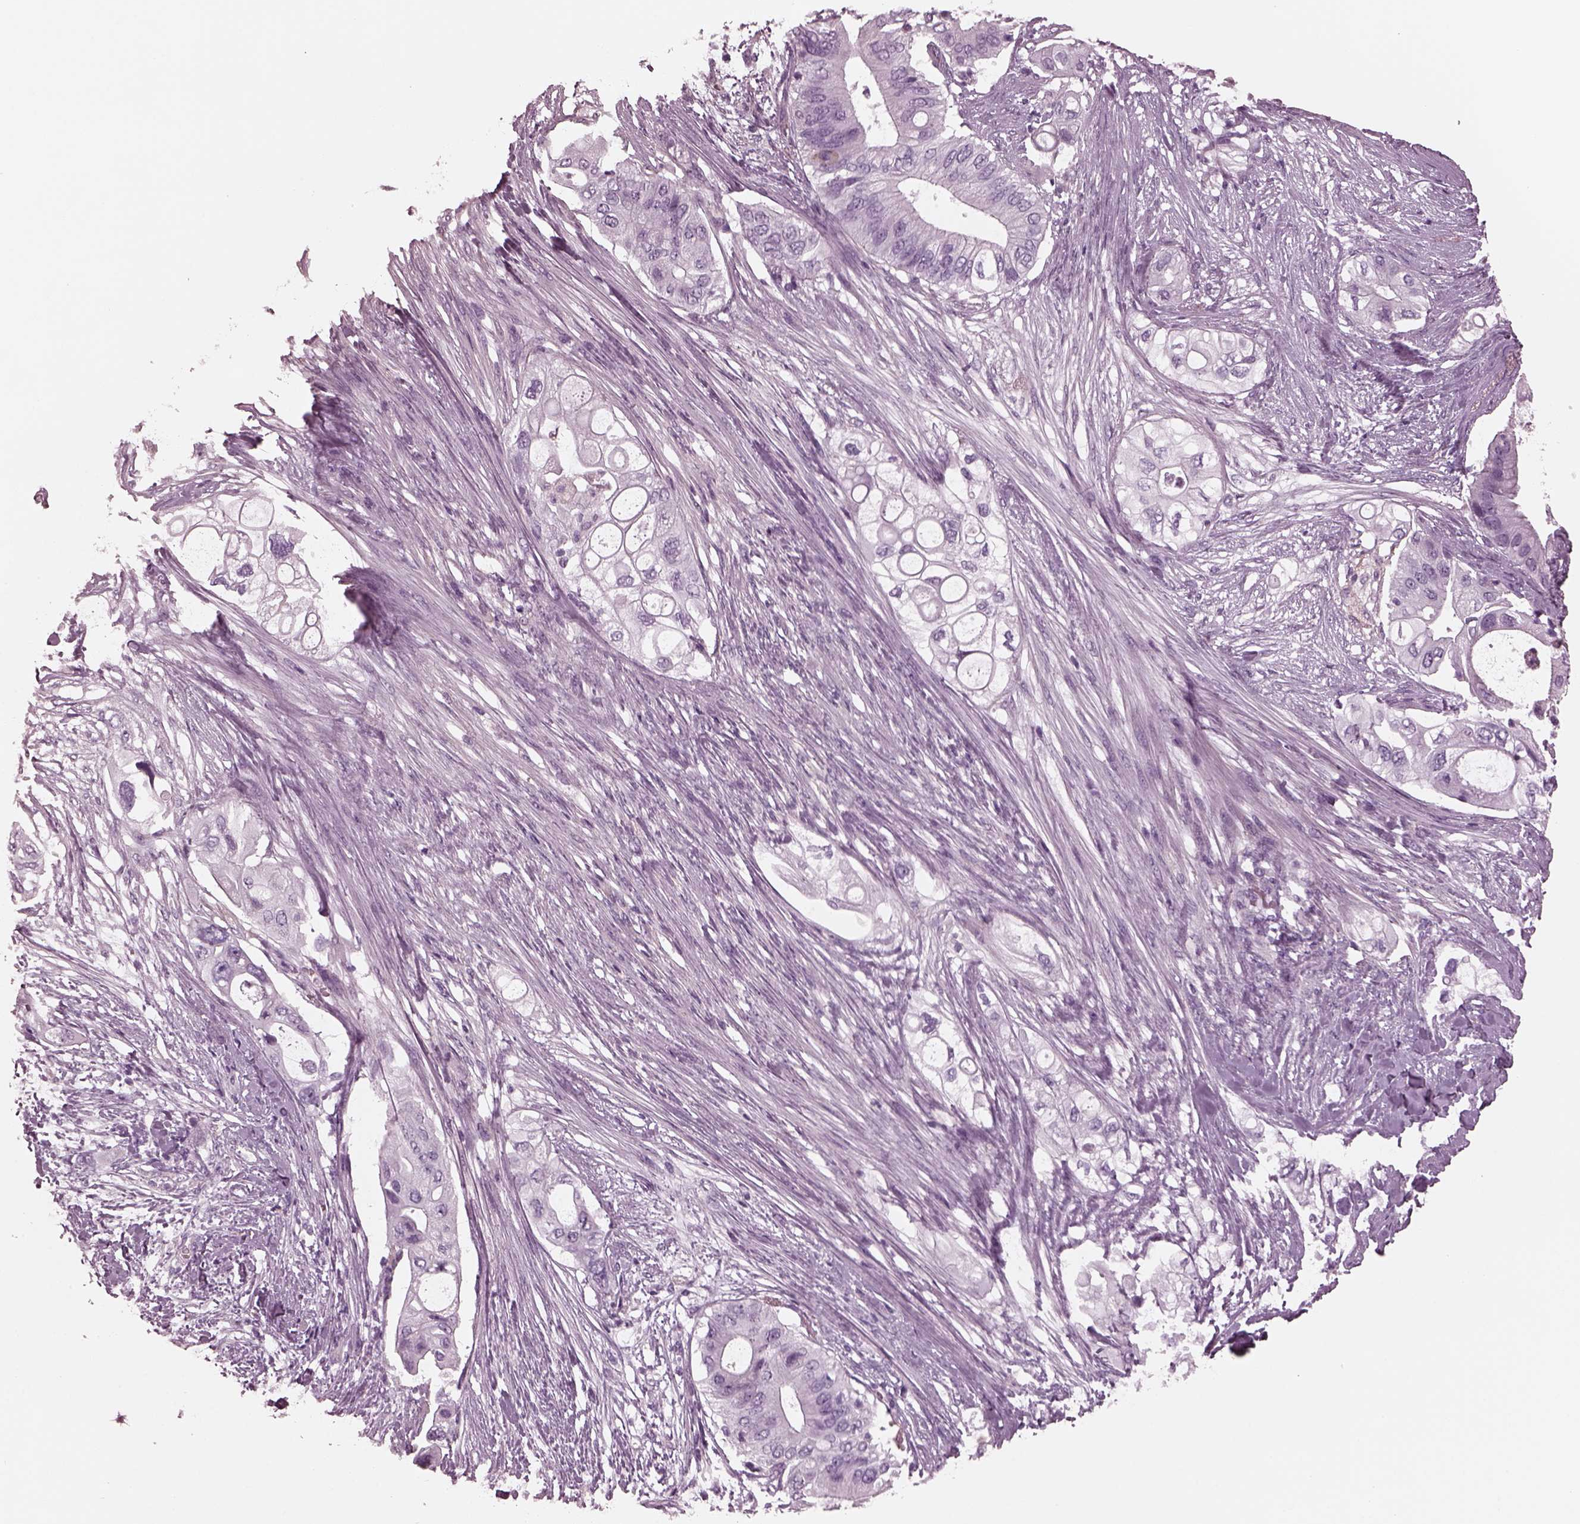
{"staining": {"intensity": "negative", "quantity": "none", "location": "none"}, "tissue": "pancreatic cancer", "cell_type": "Tumor cells", "image_type": "cancer", "snomed": [{"axis": "morphology", "description": "Adenocarcinoma, NOS"}, {"axis": "topography", "description": "Pancreas"}], "caption": "Immunohistochemistry (IHC) histopathology image of pancreatic cancer (adenocarcinoma) stained for a protein (brown), which shows no expression in tumor cells.", "gene": "CGA", "patient": {"sex": "female", "age": 72}}